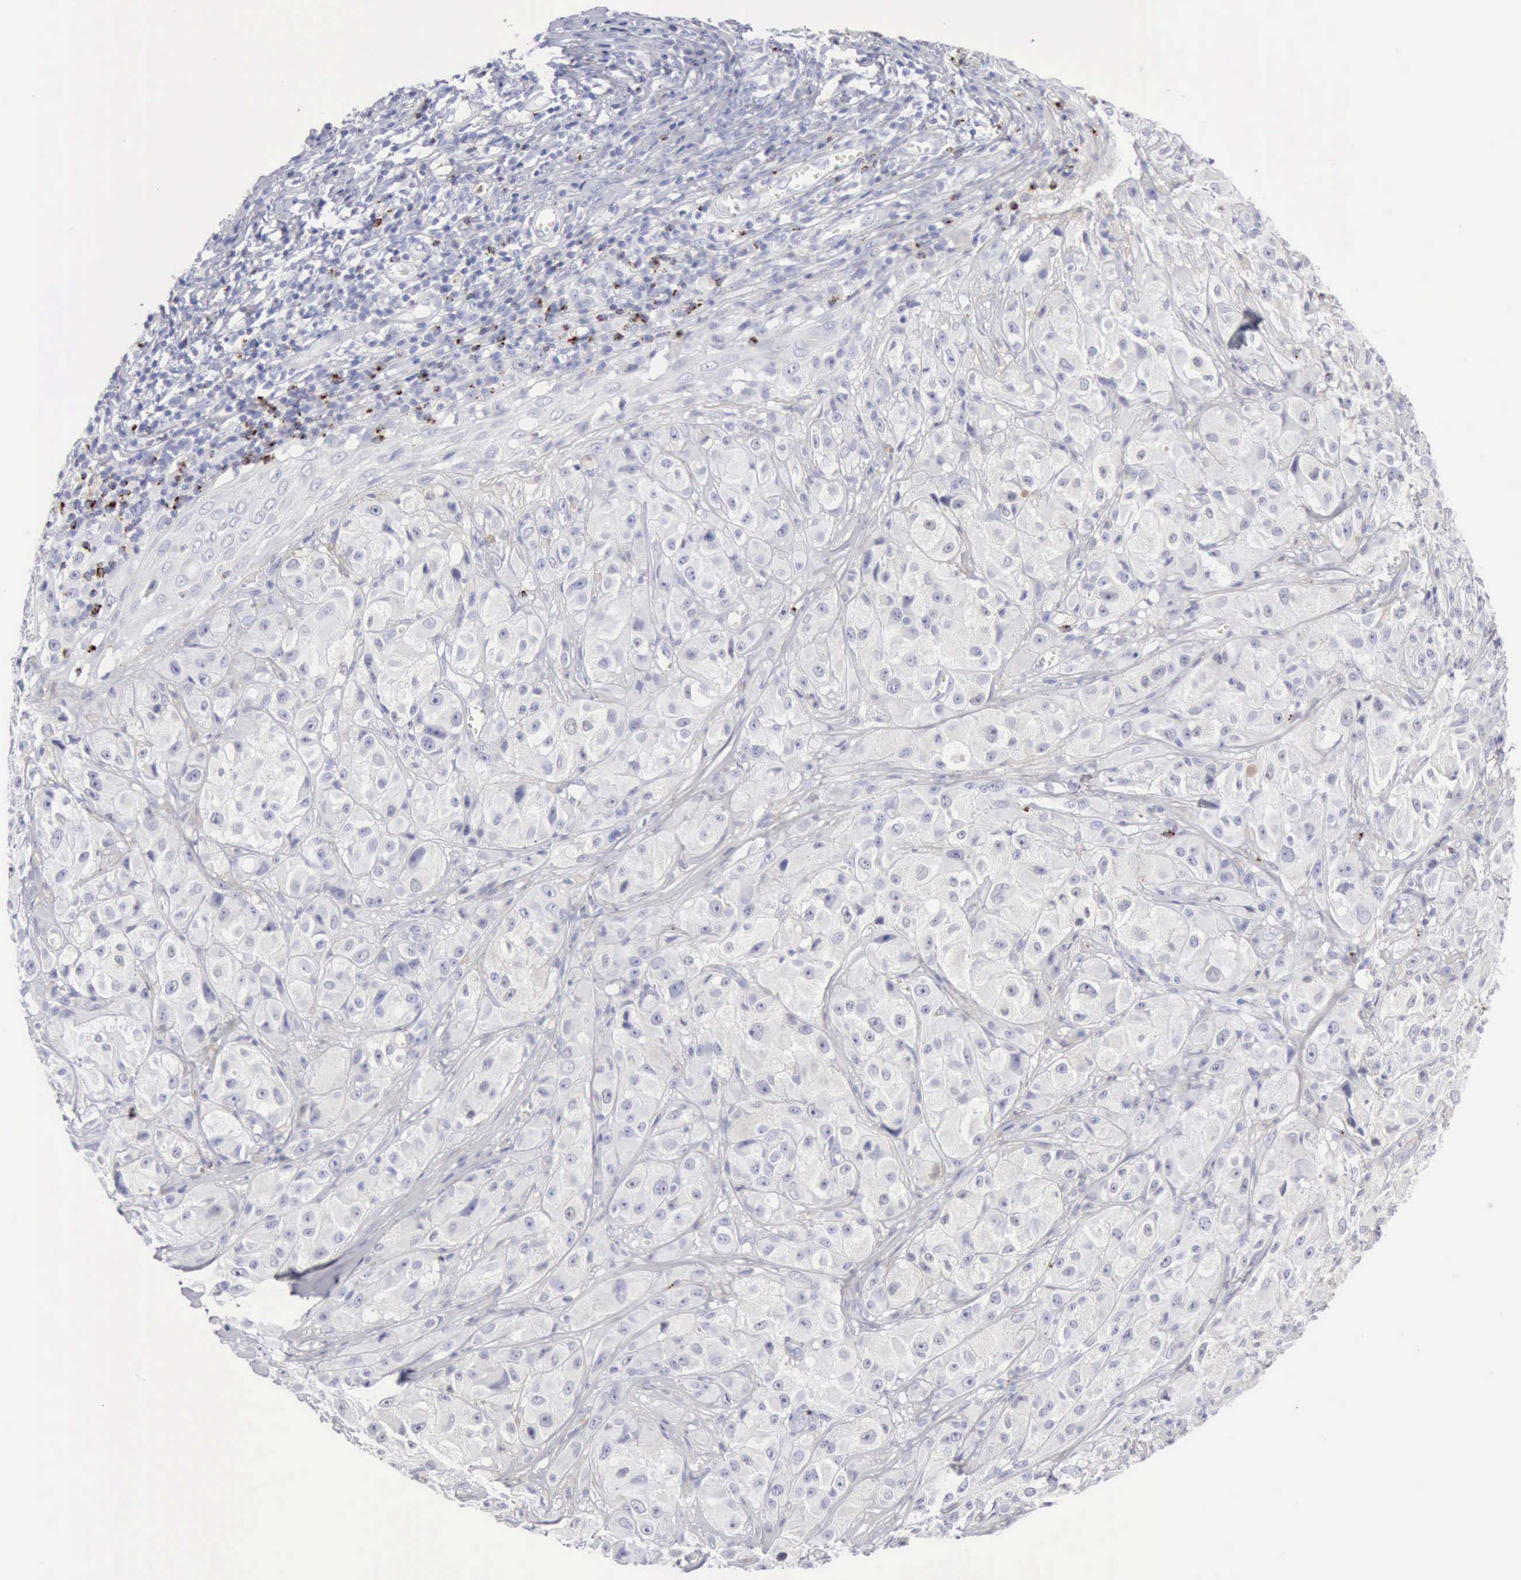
{"staining": {"intensity": "negative", "quantity": "none", "location": "none"}, "tissue": "melanoma", "cell_type": "Tumor cells", "image_type": "cancer", "snomed": [{"axis": "morphology", "description": "Malignant melanoma, NOS"}, {"axis": "topography", "description": "Skin"}], "caption": "Protein analysis of malignant melanoma displays no significant staining in tumor cells.", "gene": "GZMB", "patient": {"sex": "male", "age": 56}}